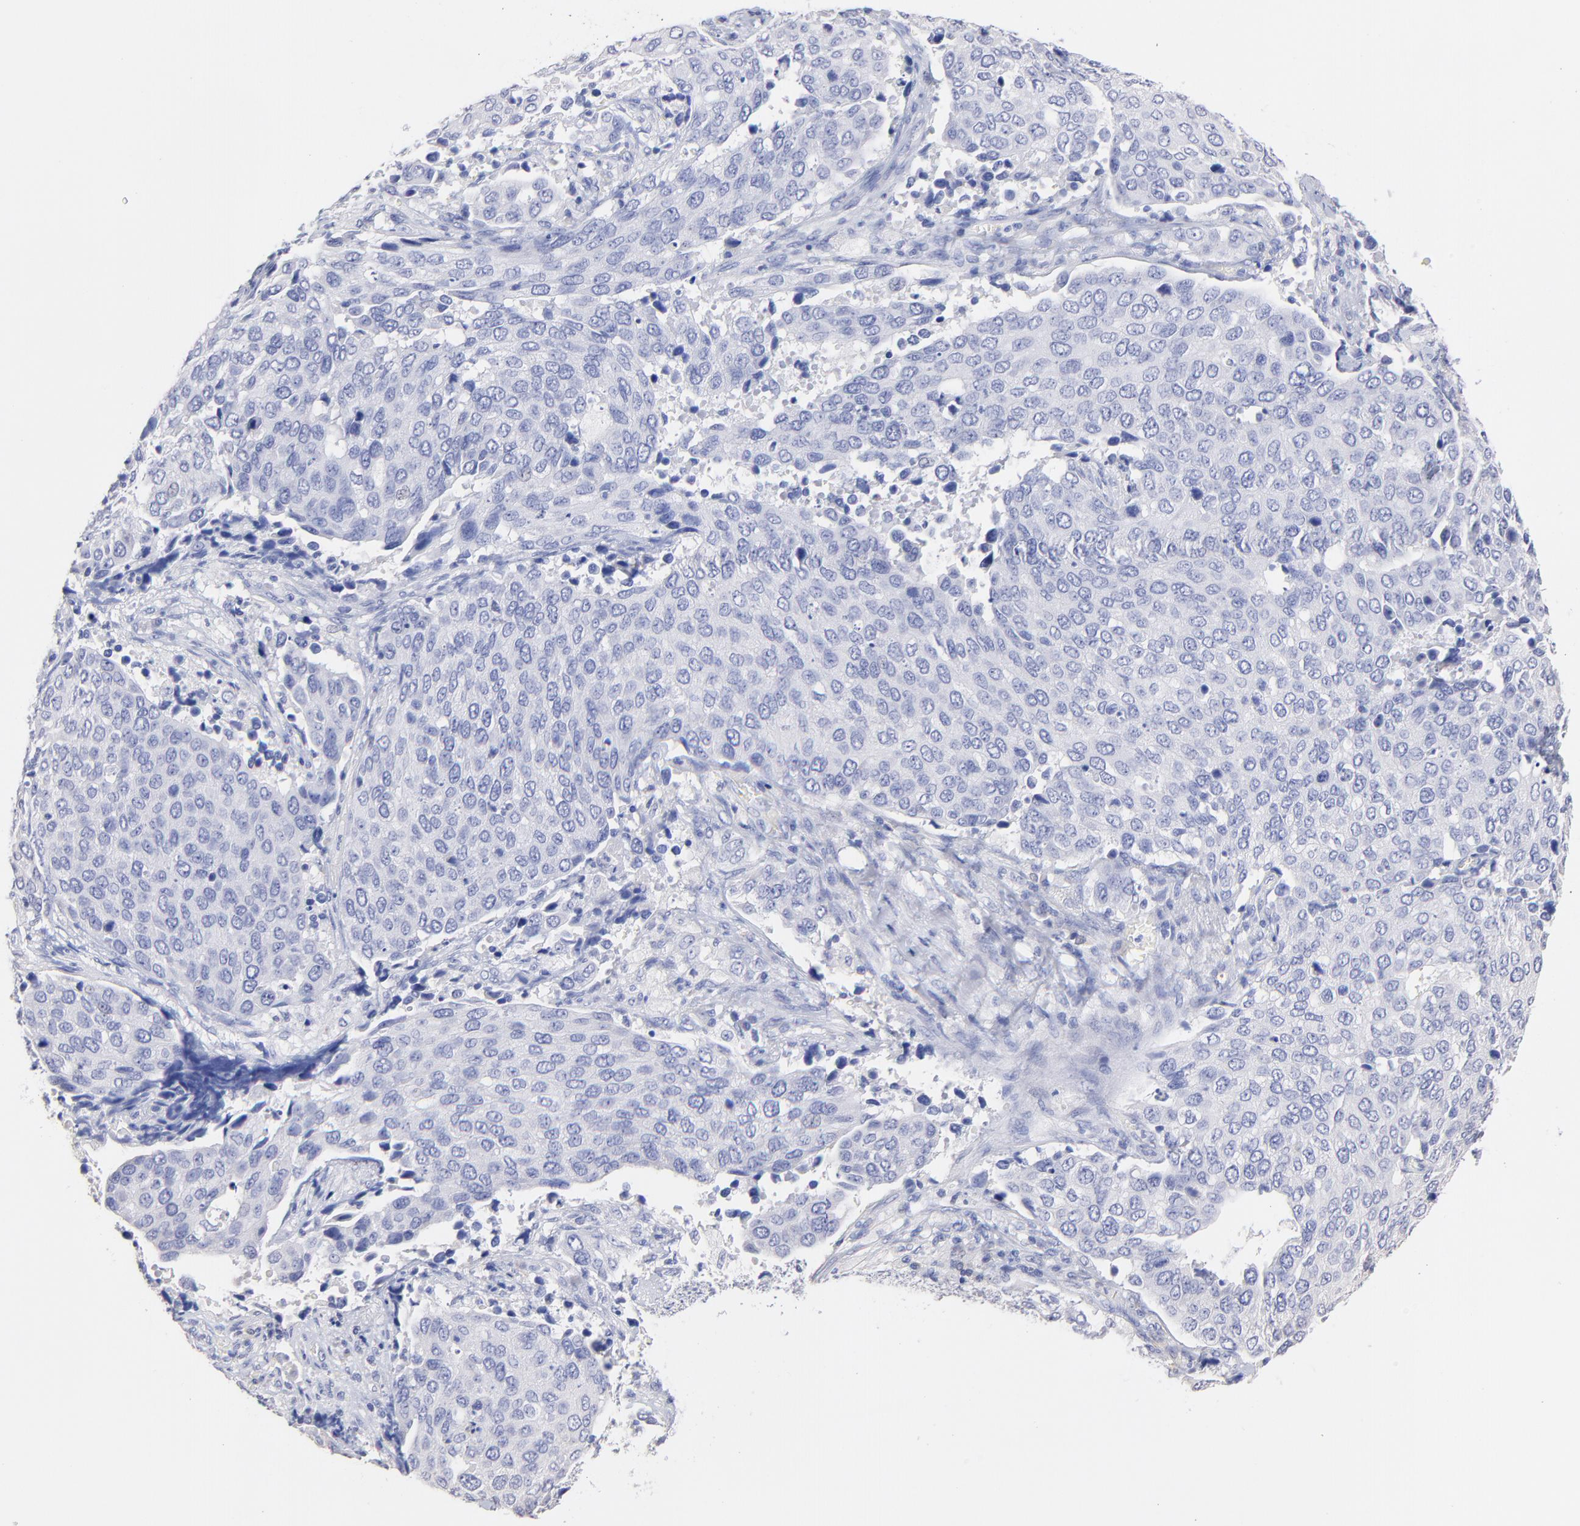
{"staining": {"intensity": "negative", "quantity": "none", "location": "none"}, "tissue": "cervical cancer", "cell_type": "Tumor cells", "image_type": "cancer", "snomed": [{"axis": "morphology", "description": "Squamous cell carcinoma, NOS"}, {"axis": "topography", "description": "Cervix"}], "caption": "Immunohistochemical staining of human cervical squamous cell carcinoma displays no significant positivity in tumor cells.", "gene": "CFAP57", "patient": {"sex": "female", "age": 54}}